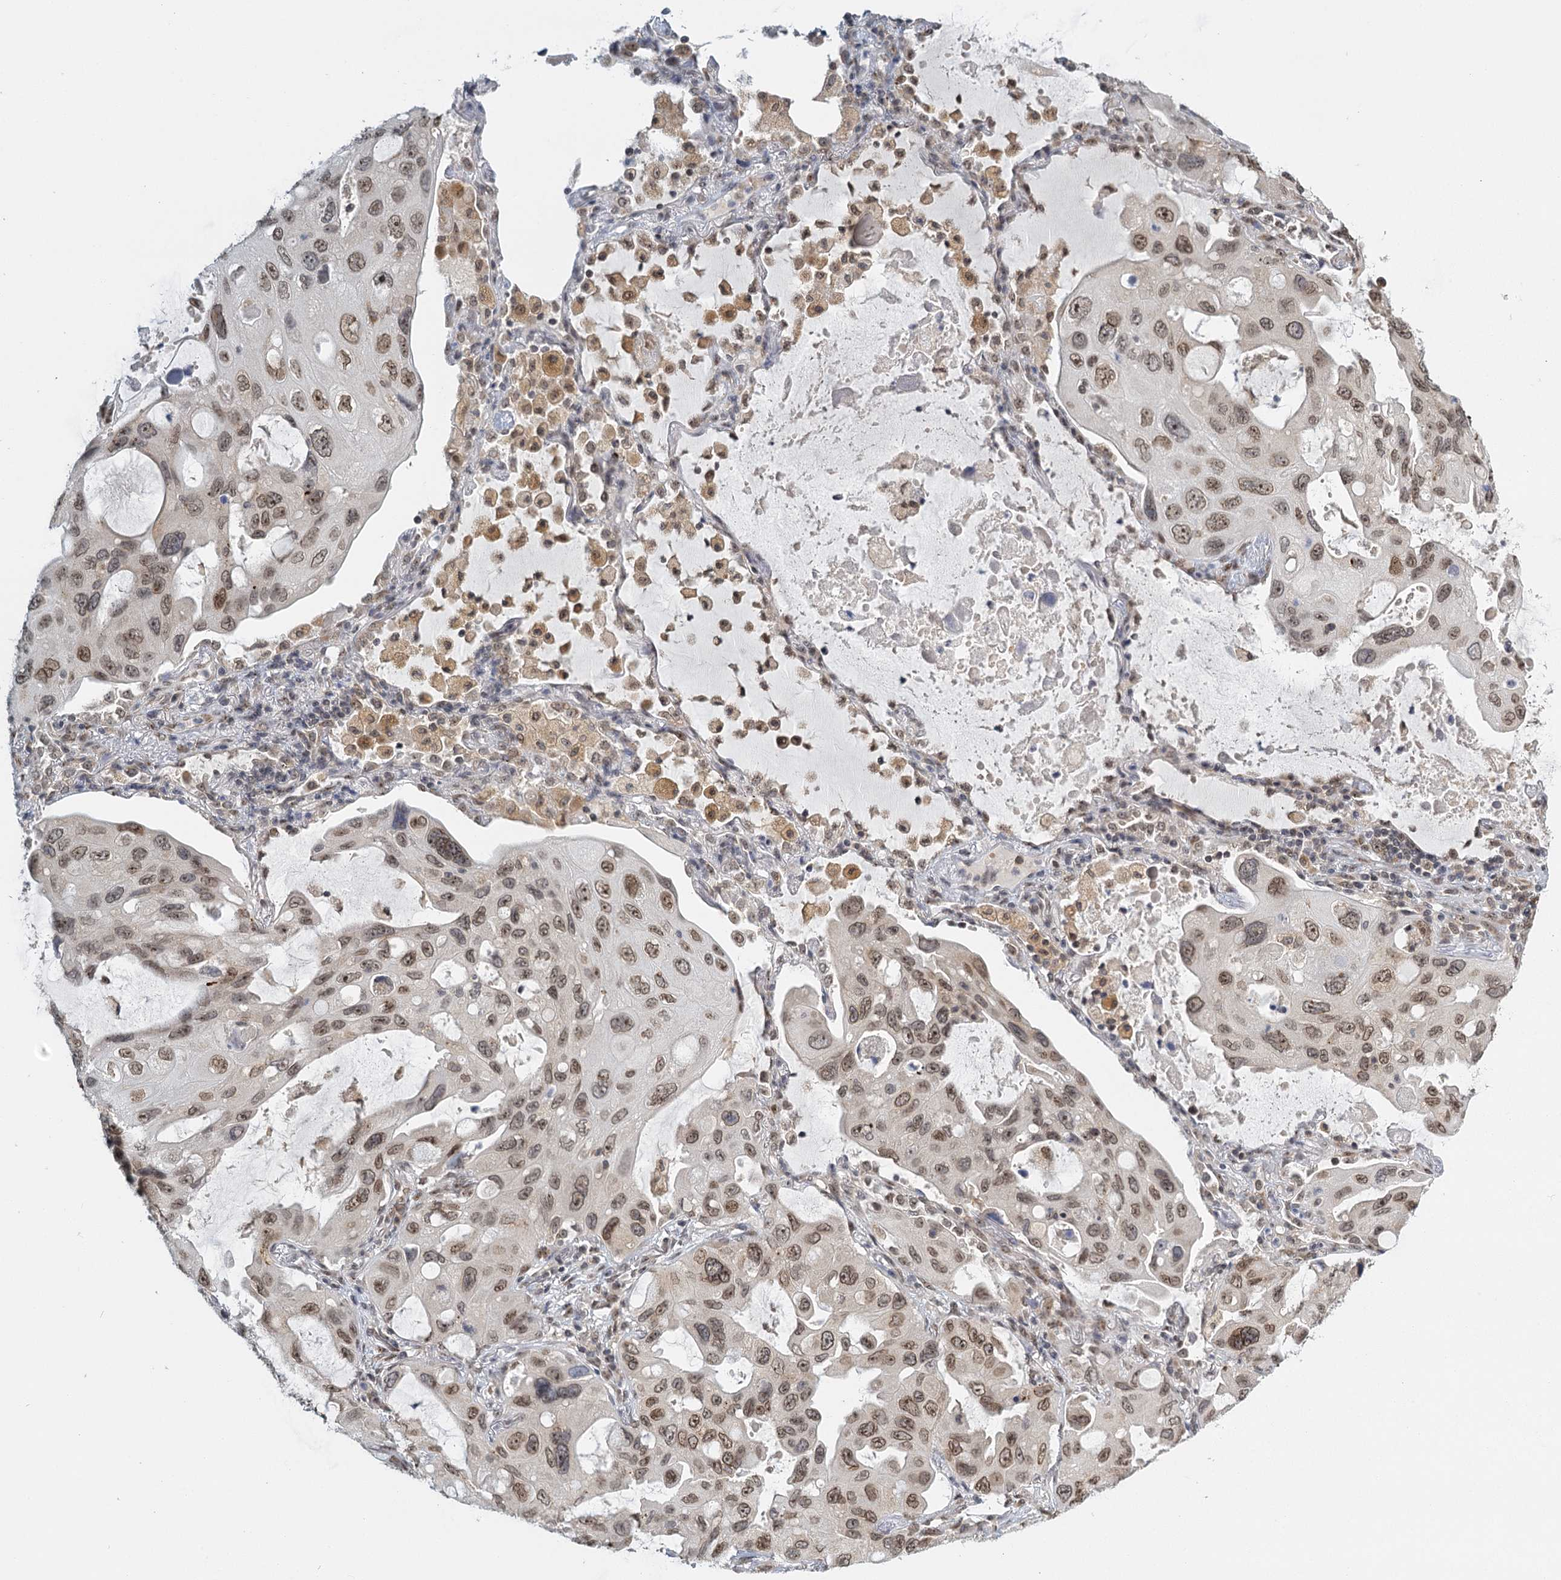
{"staining": {"intensity": "moderate", "quantity": ">75%", "location": "nuclear"}, "tissue": "lung cancer", "cell_type": "Tumor cells", "image_type": "cancer", "snomed": [{"axis": "morphology", "description": "Squamous cell carcinoma, NOS"}, {"axis": "topography", "description": "Lung"}], "caption": "About >75% of tumor cells in human lung squamous cell carcinoma demonstrate moderate nuclear protein staining as visualized by brown immunohistochemical staining.", "gene": "TREX1", "patient": {"sex": "female", "age": 73}}